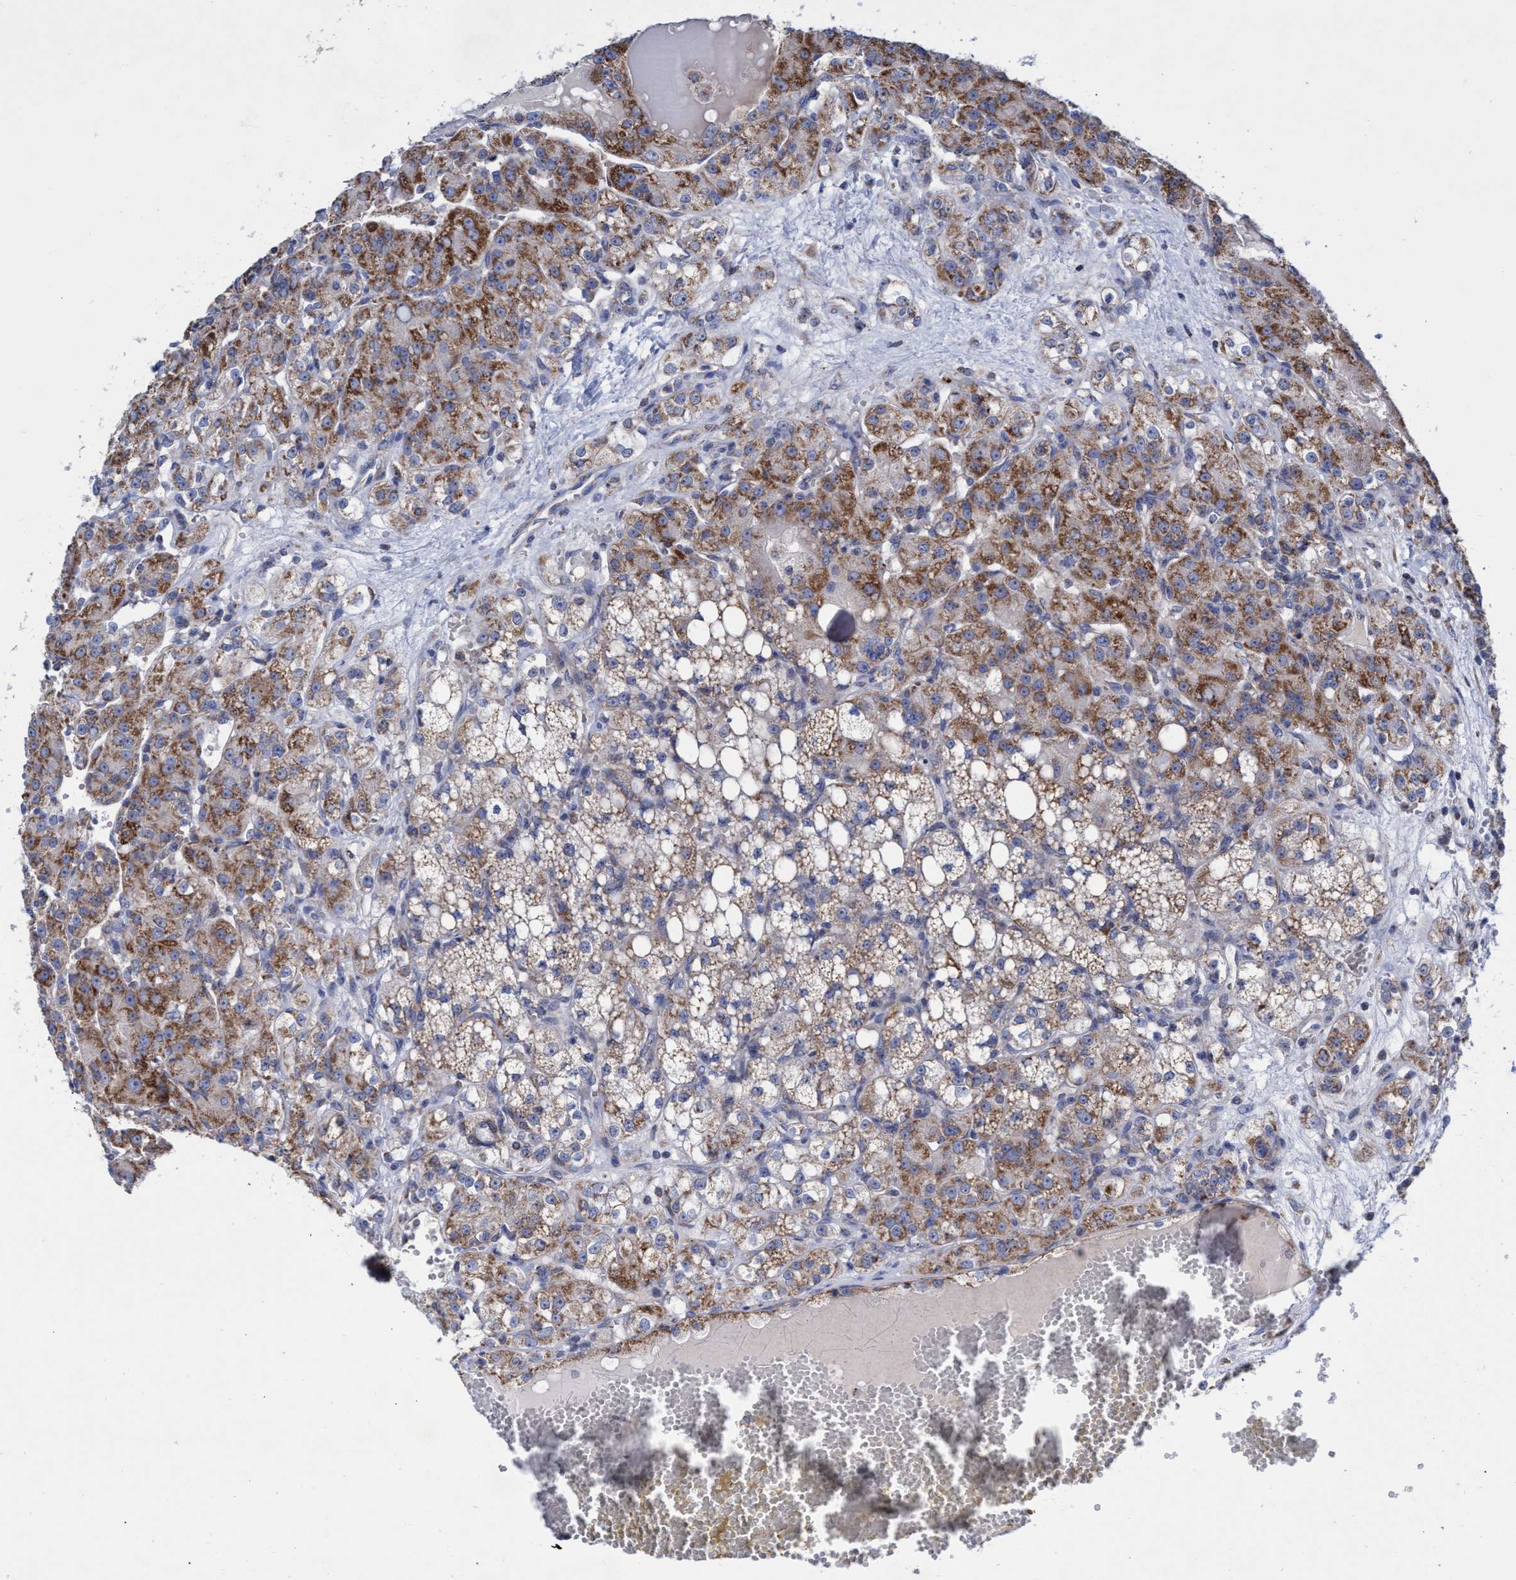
{"staining": {"intensity": "moderate", "quantity": ">75%", "location": "cytoplasmic/membranous"}, "tissue": "renal cancer", "cell_type": "Tumor cells", "image_type": "cancer", "snomed": [{"axis": "morphology", "description": "Normal tissue, NOS"}, {"axis": "morphology", "description": "Adenocarcinoma, NOS"}, {"axis": "topography", "description": "Kidney"}], "caption": "This is a micrograph of immunohistochemistry staining of renal cancer, which shows moderate expression in the cytoplasmic/membranous of tumor cells.", "gene": "ZNF750", "patient": {"sex": "male", "age": 61}}